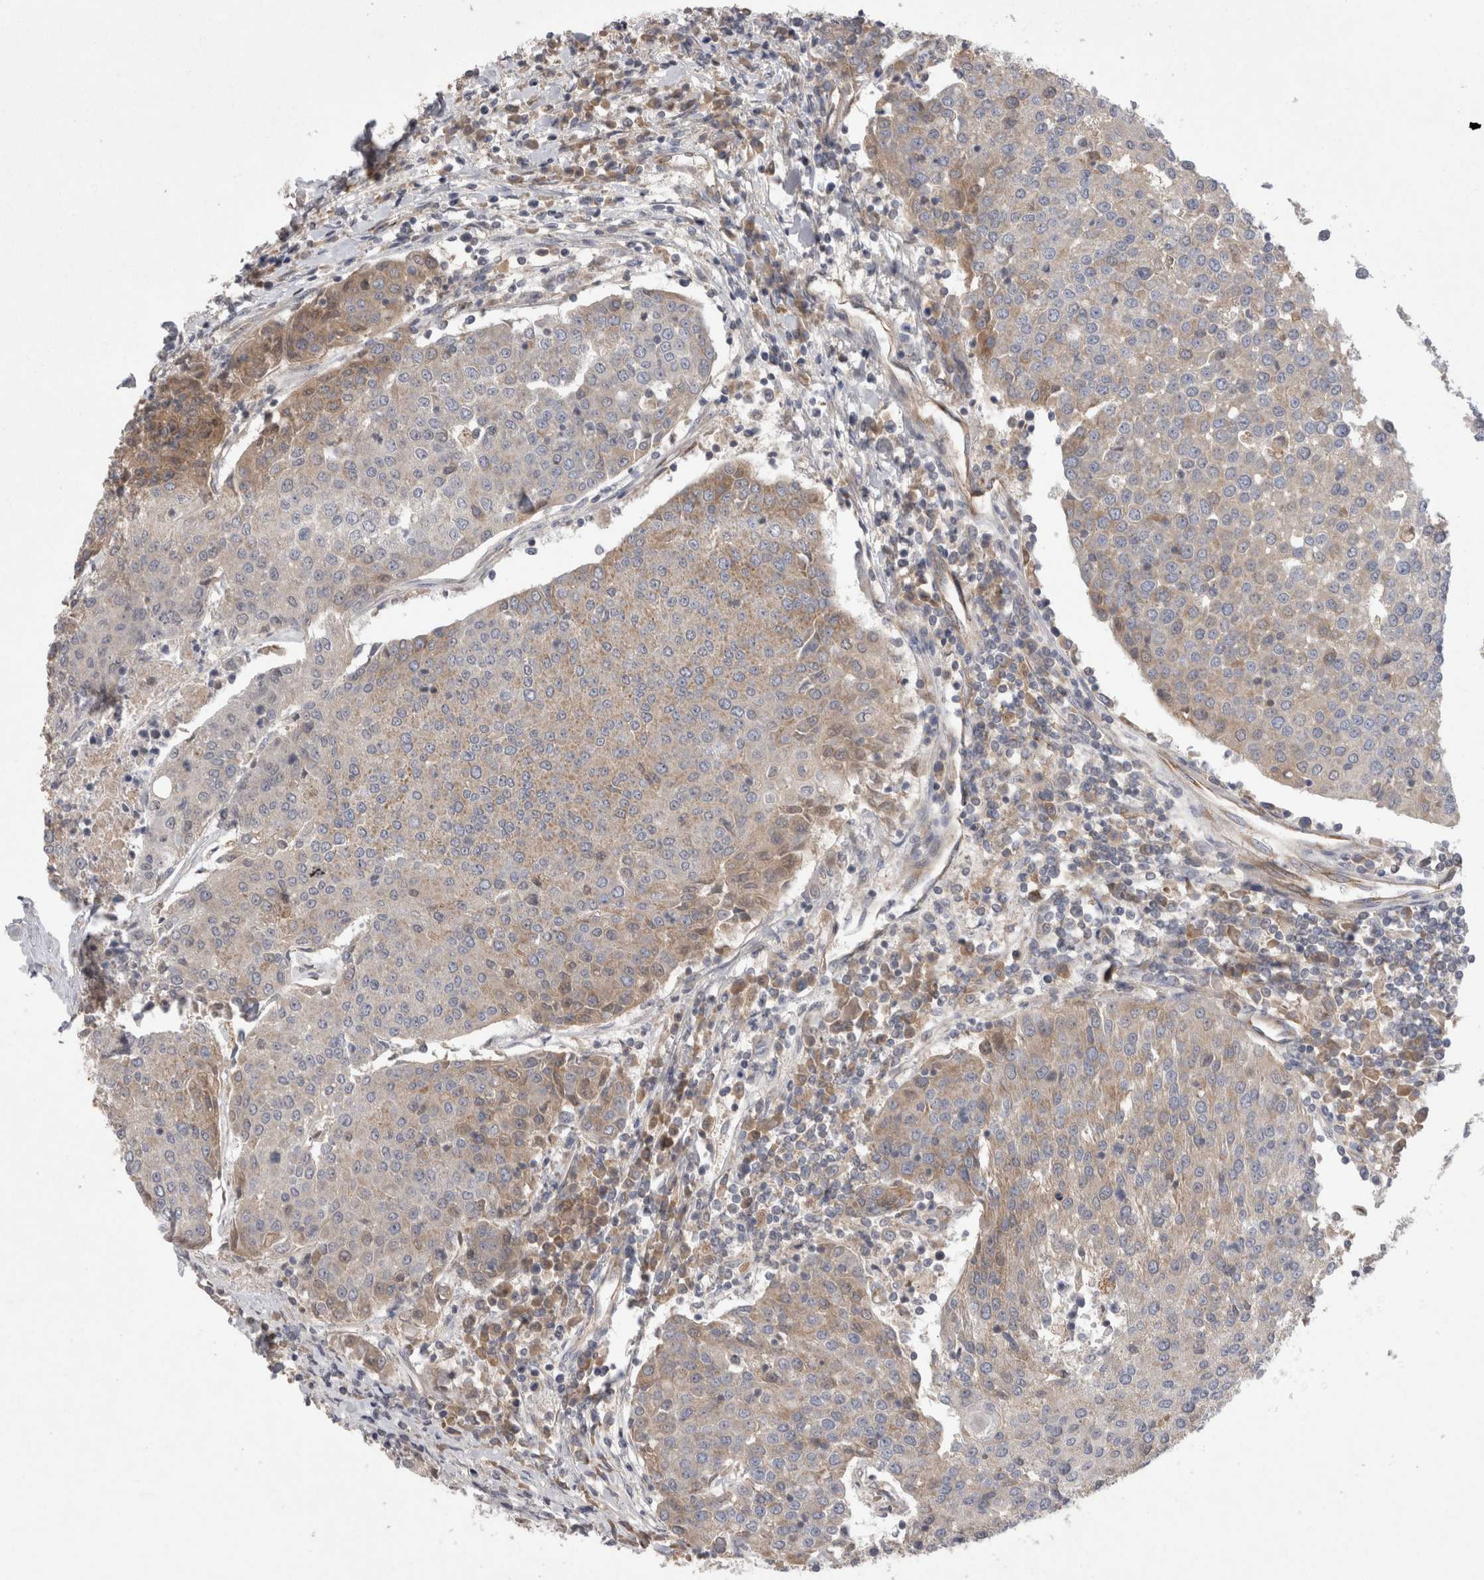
{"staining": {"intensity": "weak", "quantity": "<25%", "location": "cytoplasmic/membranous"}, "tissue": "urothelial cancer", "cell_type": "Tumor cells", "image_type": "cancer", "snomed": [{"axis": "morphology", "description": "Urothelial carcinoma, High grade"}, {"axis": "topography", "description": "Urinary bladder"}], "caption": "Tumor cells are negative for brown protein staining in urothelial cancer.", "gene": "DARS2", "patient": {"sex": "female", "age": 85}}